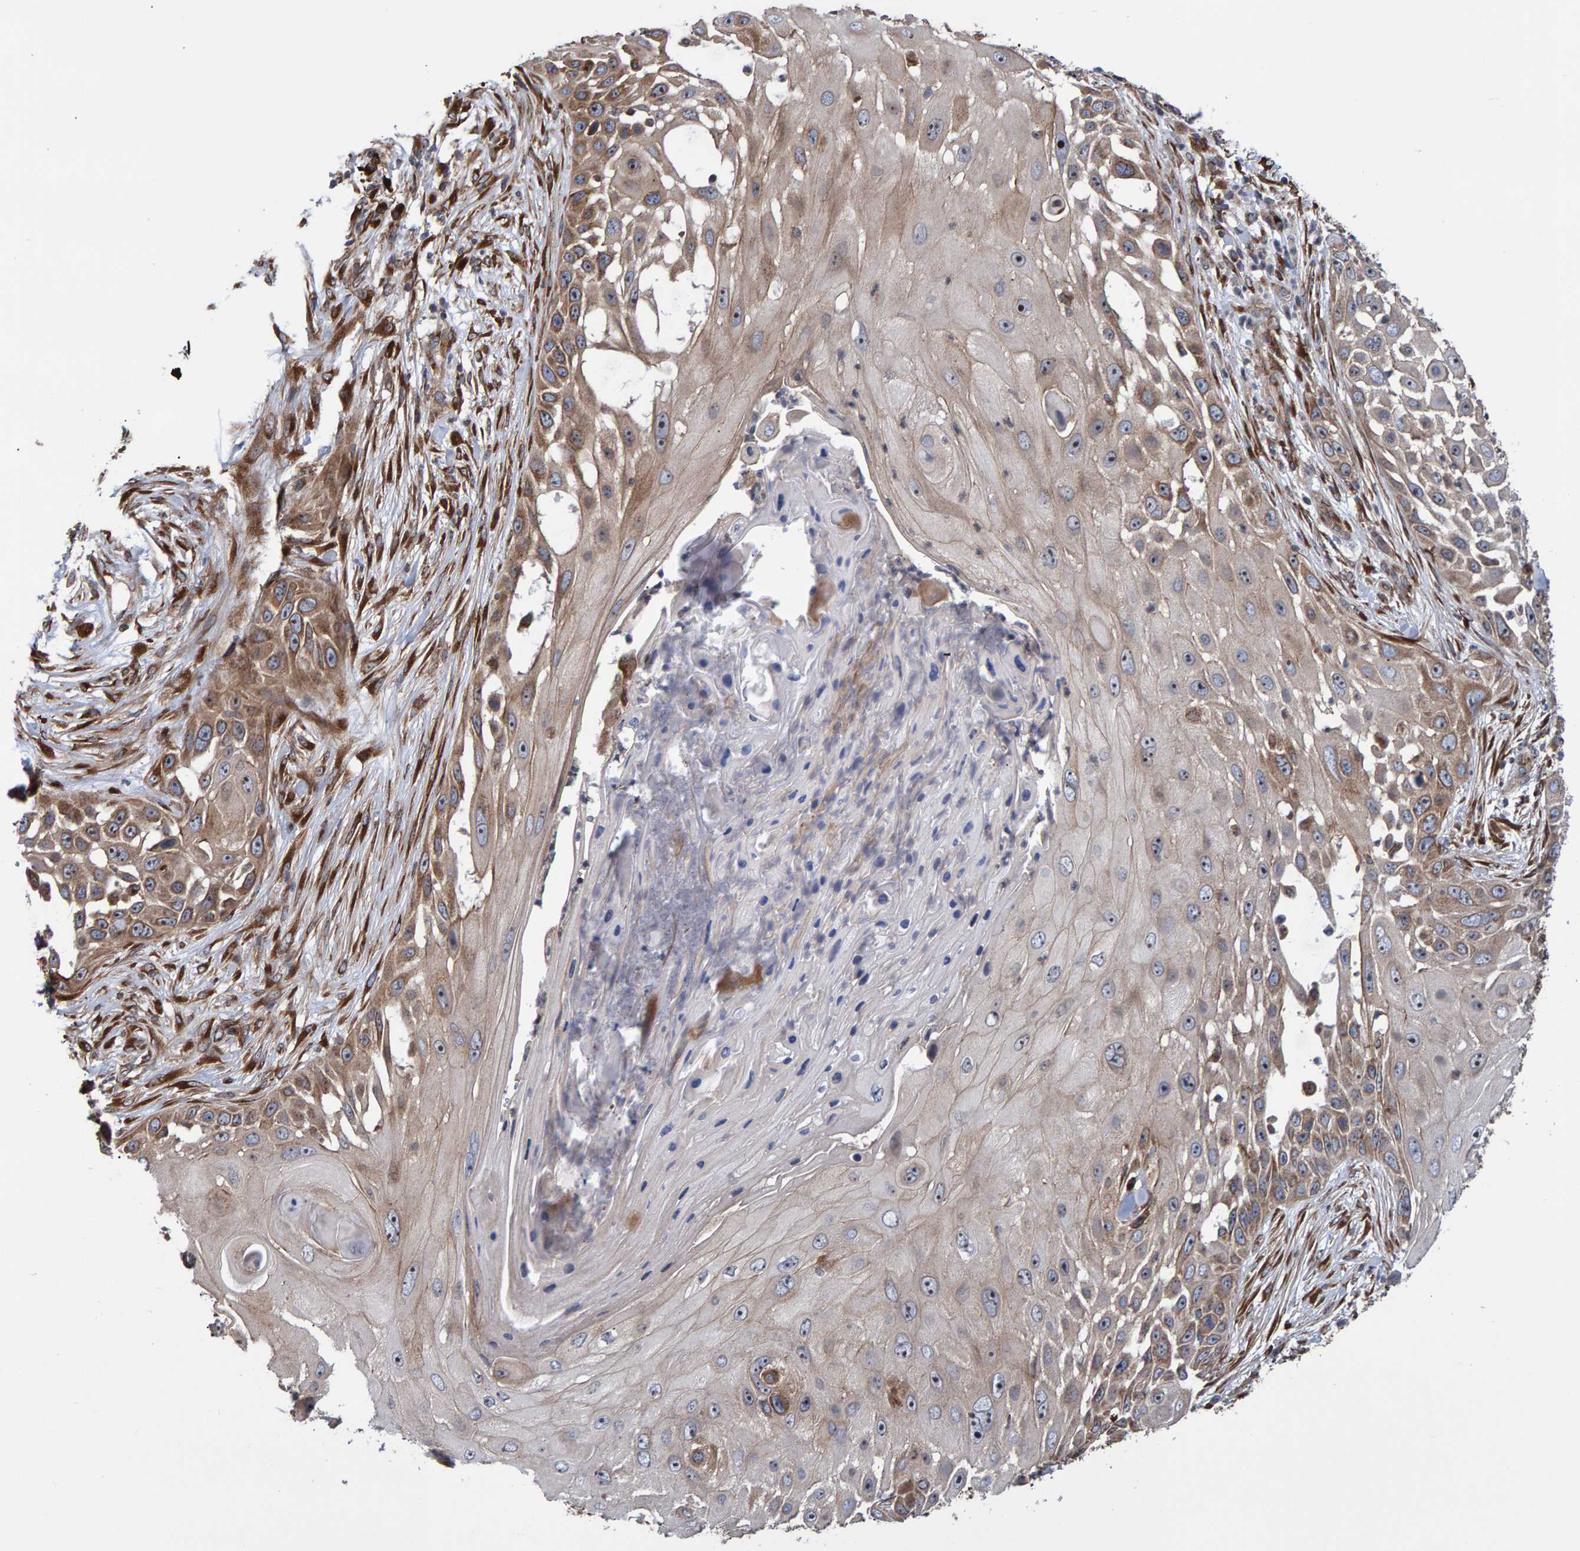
{"staining": {"intensity": "weak", "quantity": ">75%", "location": "cytoplasmic/membranous"}, "tissue": "skin cancer", "cell_type": "Tumor cells", "image_type": "cancer", "snomed": [{"axis": "morphology", "description": "Squamous cell carcinoma, NOS"}, {"axis": "topography", "description": "Skin"}], "caption": "This is an image of immunohistochemistry staining of skin squamous cell carcinoma, which shows weak positivity in the cytoplasmic/membranous of tumor cells.", "gene": "FAM117A", "patient": {"sex": "female", "age": 44}}